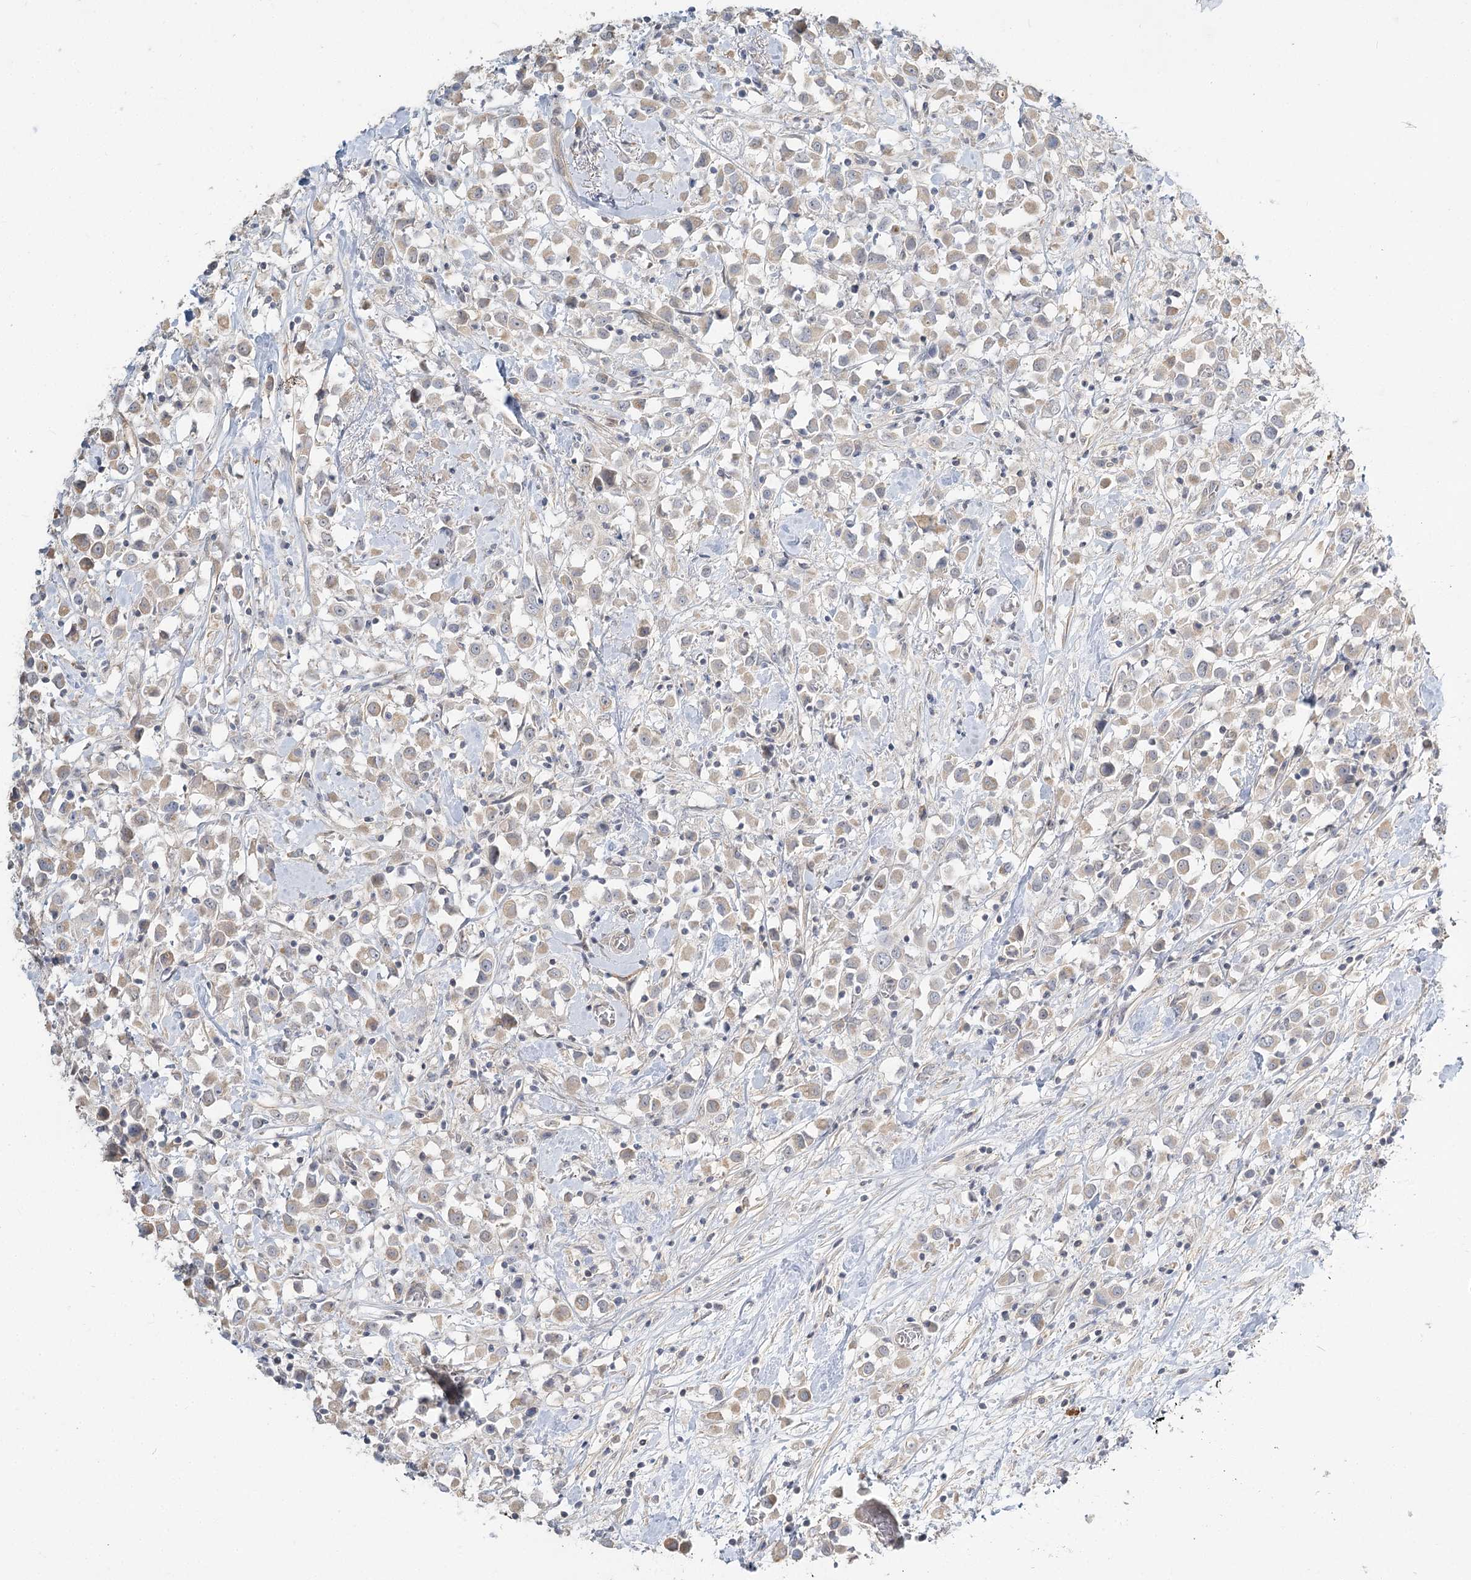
{"staining": {"intensity": "weak", "quantity": "25%-75%", "location": "cytoplasmic/membranous"}, "tissue": "breast cancer", "cell_type": "Tumor cells", "image_type": "cancer", "snomed": [{"axis": "morphology", "description": "Duct carcinoma"}, {"axis": "topography", "description": "Breast"}], "caption": "Weak cytoplasmic/membranous expression is appreciated in about 25%-75% of tumor cells in breast cancer (intraductal carcinoma). (DAB (3,3'-diaminobenzidine) IHC with brightfield microscopy, high magnification).", "gene": "GUCY2C", "patient": {"sex": "female", "age": 61}}